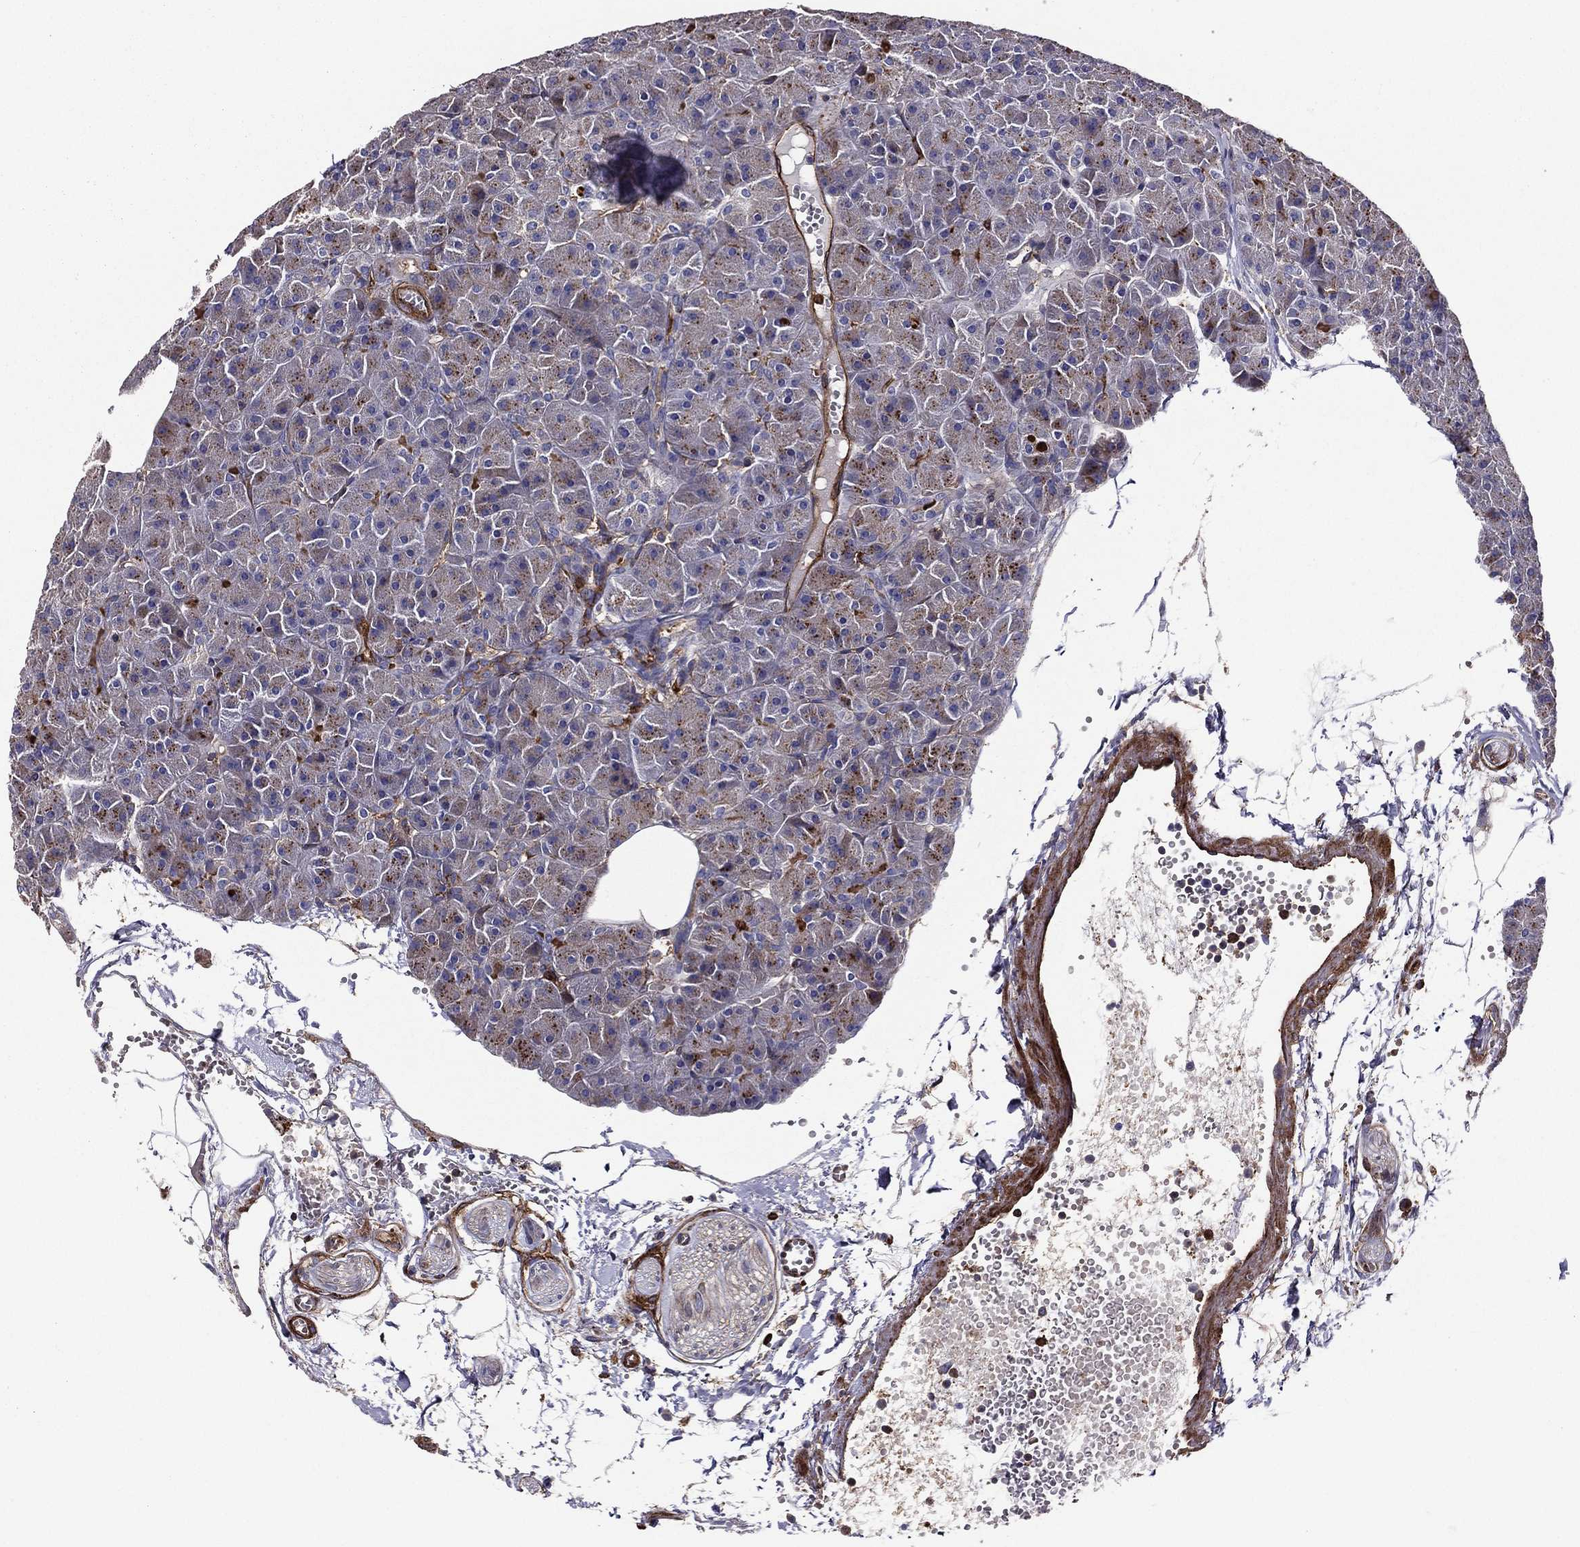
{"staining": {"intensity": "moderate", "quantity": "<25%", "location": "cytoplasmic/membranous"}, "tissue": "pancreas", "cell_type": "Exocrine glandular cells", "image_type": "normal", "snomed": [{"axis": "morphology", "description": "Normal tissue, NOS"}, {"axis": "topography", "description": "Pancreas"}], "caption": "High-power microscopy captured an immunohistochemistry (IHC) micrograph of benign pancreas, revealing moderate cytoplasmic/membranous expression in about <25% of exocrine glandular cells.", "gene": "EHBP1L1", "patient": {"sex": "male", "age": 61}}